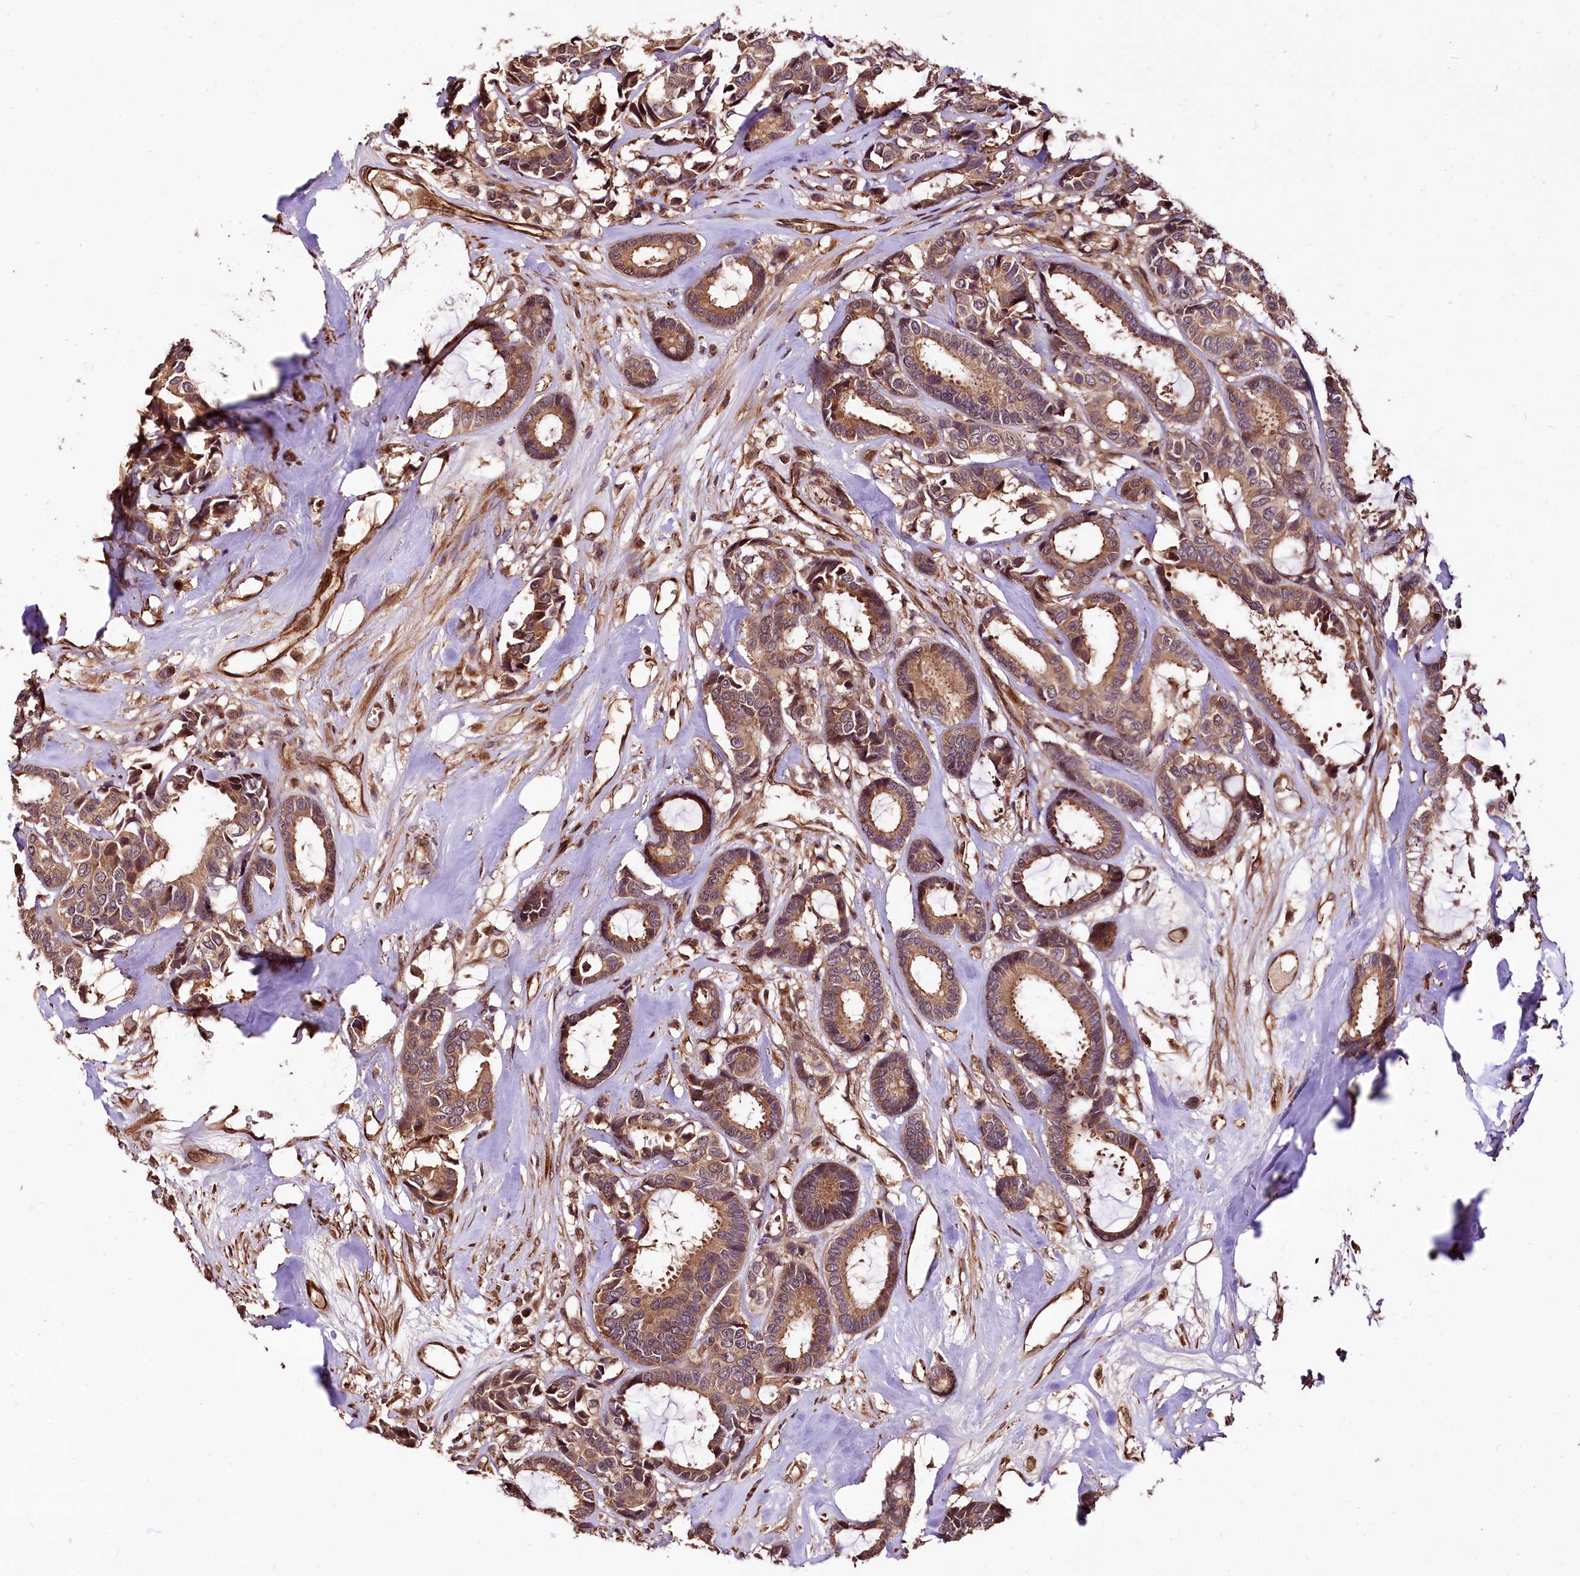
{"staining": {"intensity": "moderate", "quantity": ">75%", "location": "cytoplasmic/membranous"}, "tissue": "breast cancer", "cell_type": "Tumor cells", "image_type": "cancer", "snomed": [{"axis": "morphology", "description": "Duct carcinoma"}, {"axis": "topography", "description": "Breast"}], "caption": "Immunohistochemical staining of breast cancer (intraductal carcinoma) exhibits medium levels of moderate cytoplasmic/membranous protein staining in approximately >75% of tumor cells.", "gene": "TBCEL", "patient": {"sex": "female", "age": 87}}